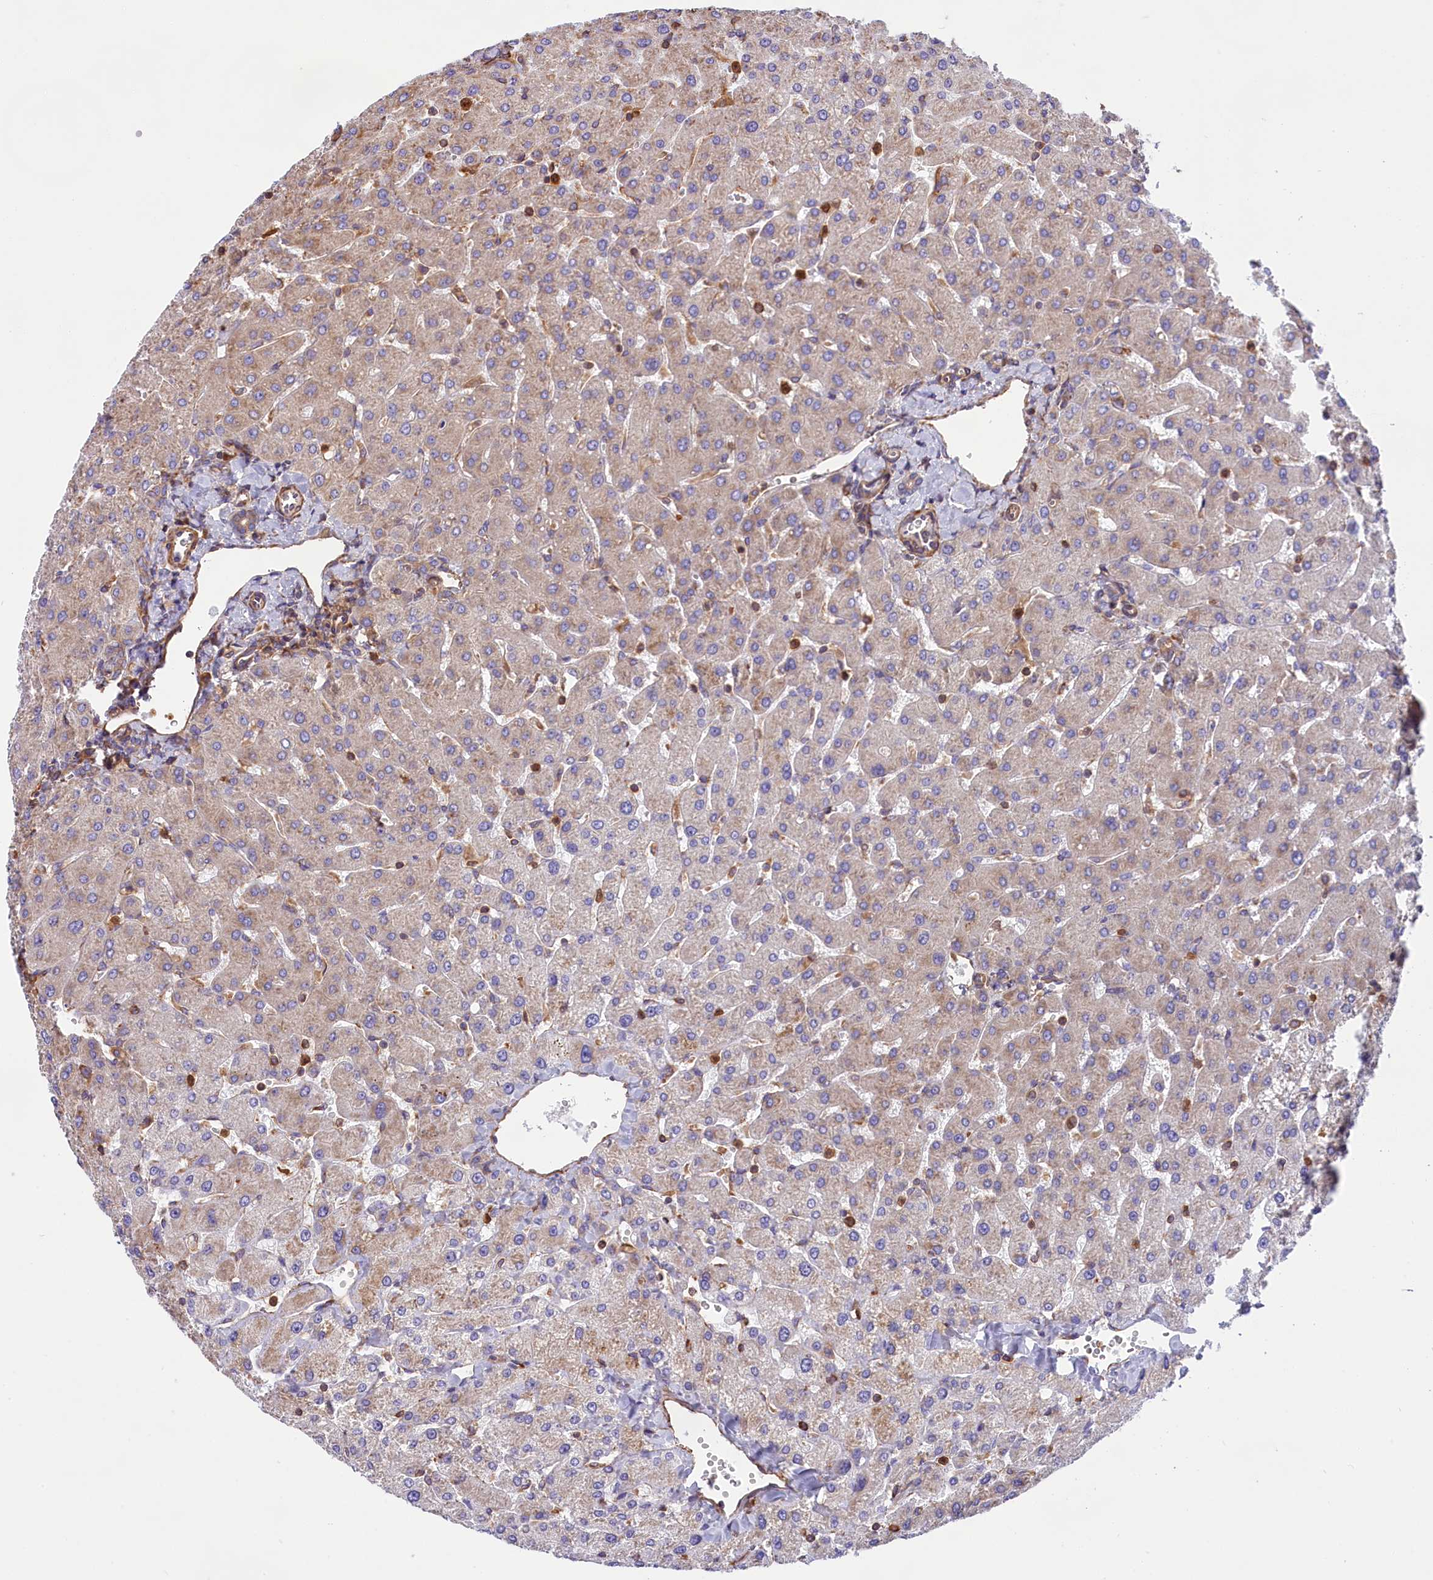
{"staining": {"intensity": "moderate", "quantity": ">75%", "location": "cytoplasmic/membranous"}, "tissue": "liver", "cell_type": "Cholangiocytes", "image_type": "normal", "snomed": [{"axis": "morphology", "description": "Normal tissue, NOS"}, {"axis": "topography", "description": "Liver"}], "caption": "DAB (3,3'-diaminobenzidine) immunohistochemical staining of normal liver exhibits moderate cytoplasmic/membranous protein staining in approximately >75% of cholangiocytes.", "gene": "GYS1", "patient": {"sex": "male", "age": 55}}